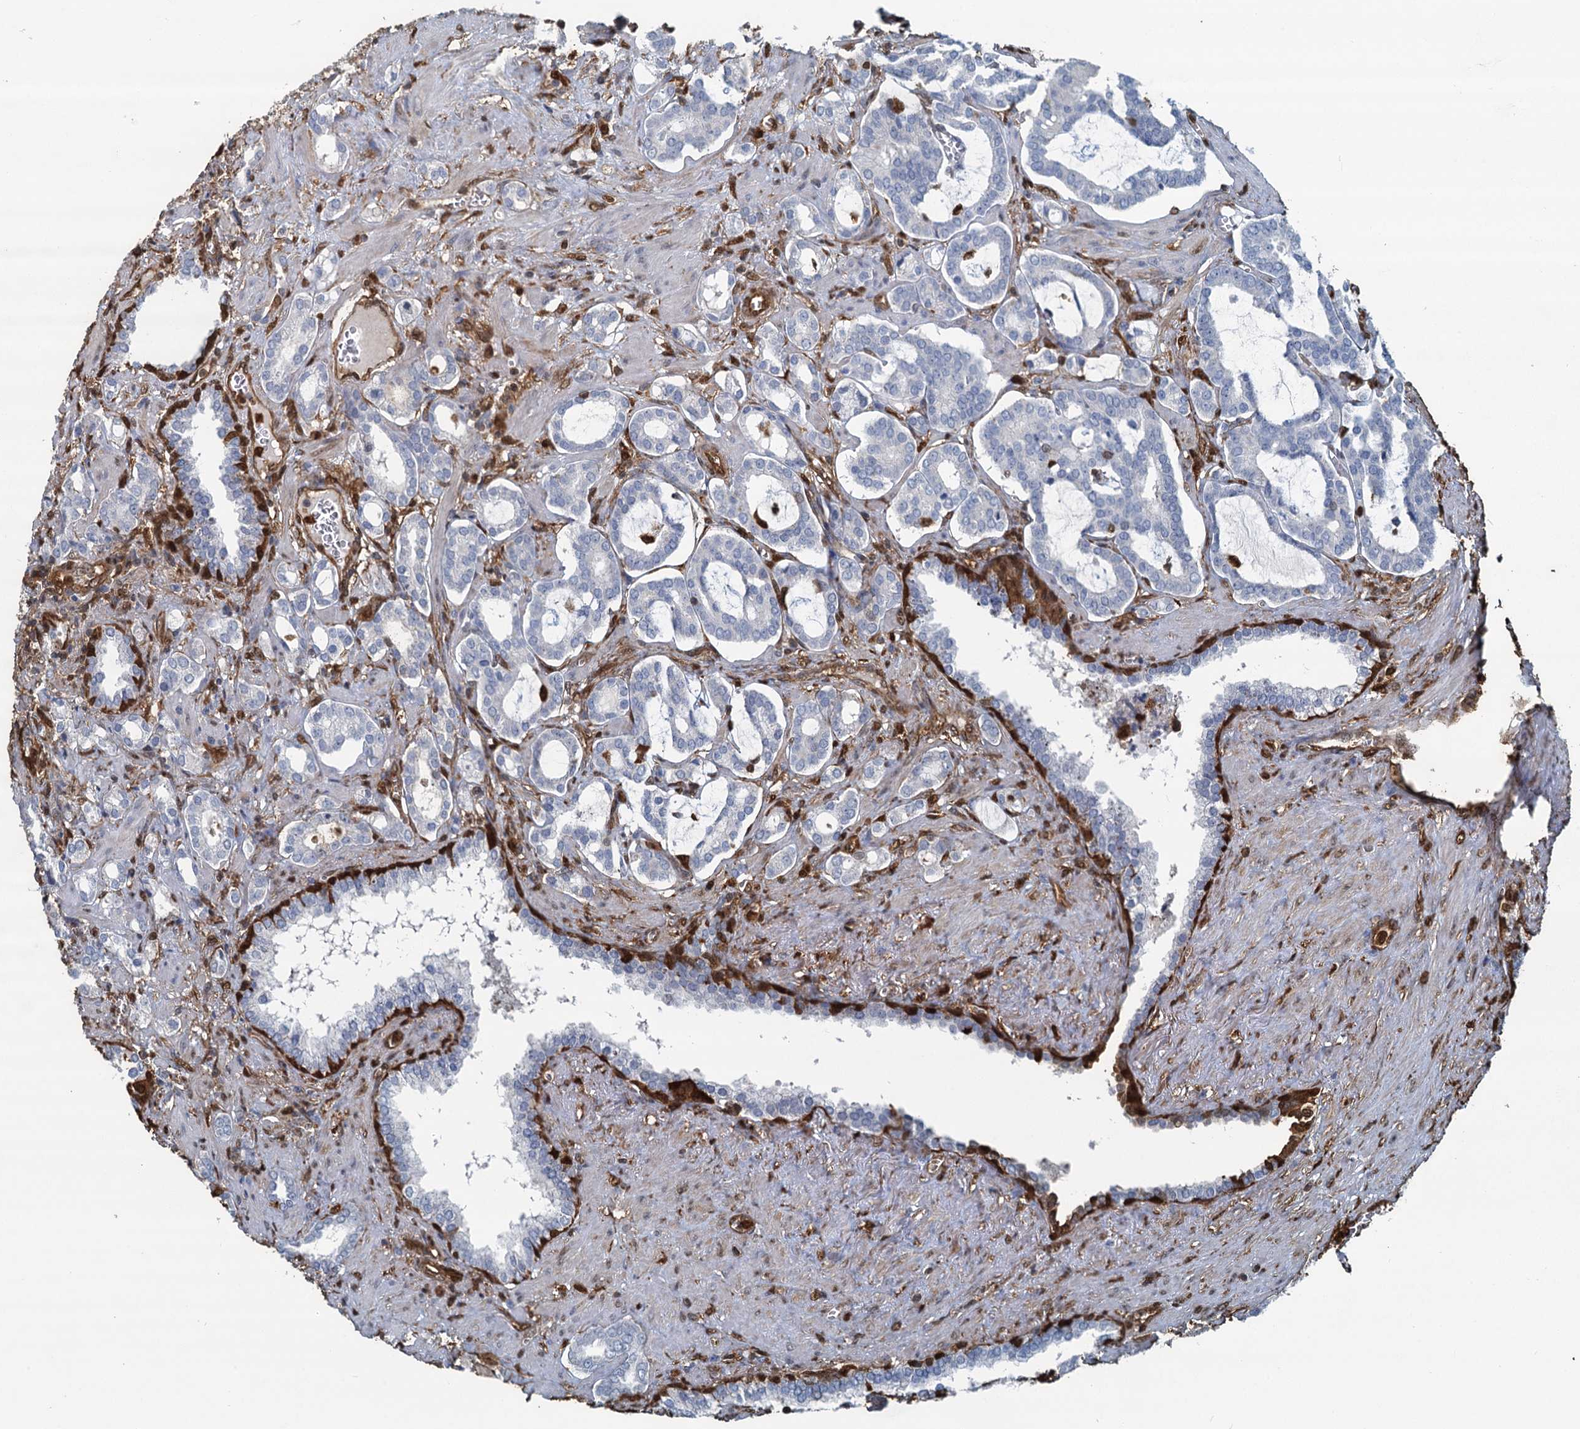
{"staining": {"intensity": "negative", "quantity": "none", "location": "none"}, "tissue": "prostate cancer", "cell_type": "Tumor cells", "image_type": "cancer", "snomed": [{"axis": "morphology", "description": "Adenocarcinoma, High grade"}, {"axis": "topography", "description": "Prostate and seminal vesicle, NOS"}], "caption": "Histopathology image shows no significant protein expression in tumor cells of high-grade adenocarcinoma (prostate). Nuclei are stained in blue.", "gene": "S100A6", "patient": {"sex": "male", "age": 67}}